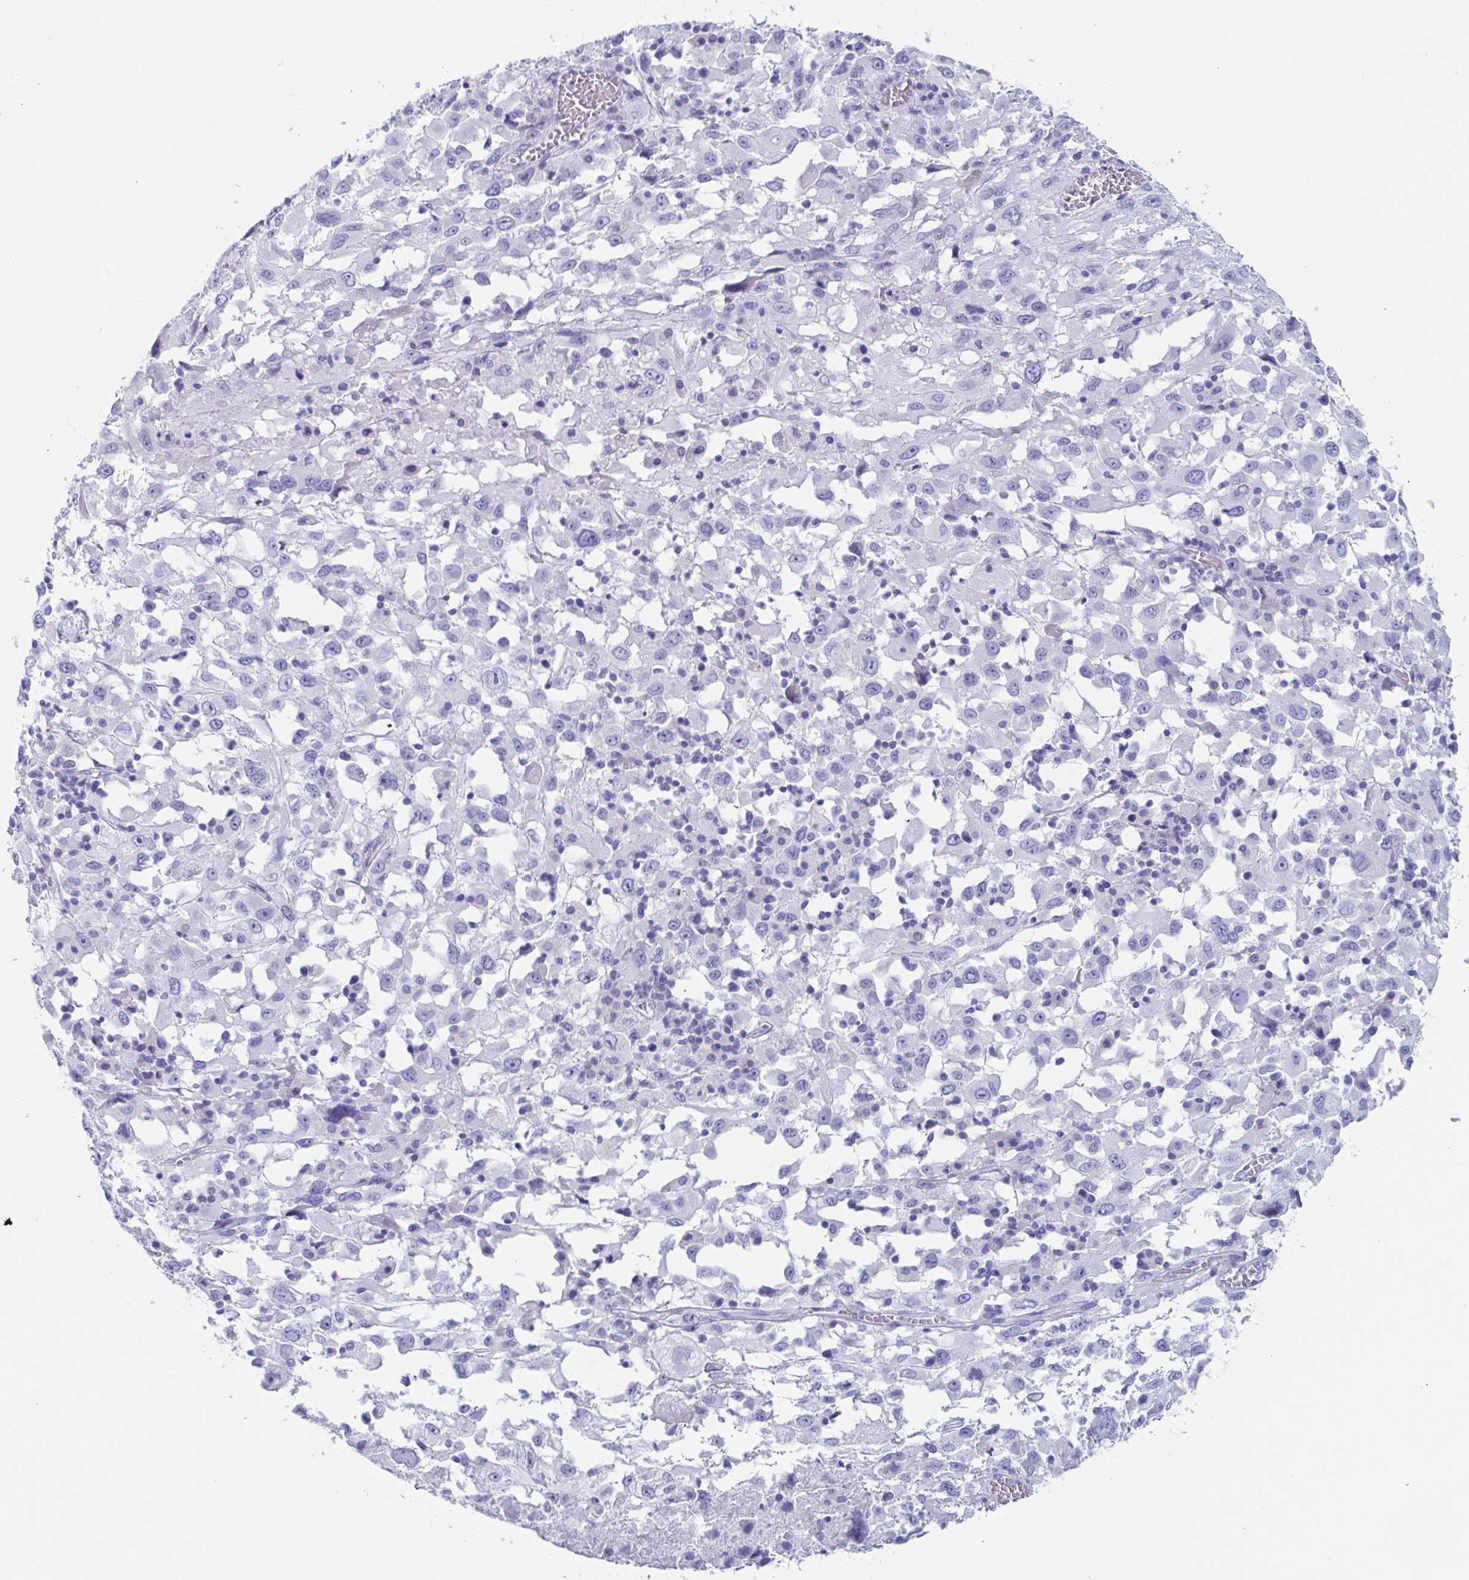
{"staining": {"intensity": "negative", "quantity": "none", "location": "none"}, "tissue": "melanoma", "cell_type": "Tumor cells", "image_type": "cancer", "snomed": [{"axis": "morphology", "description": "Malignant melanoma, Metastatic site"}, {"axis": "topography", "description": "Soft tissue"}], "caption": "High magnification brightfield microscopy of melanoma stained with DAB (3,3'-diaminobenzidine) (brown) and counterstained with hematoxylin (blue): tumor cells show no significant positivity.", "gene": "ZPBP", "patient": {"sex": "male", "age": 50}}